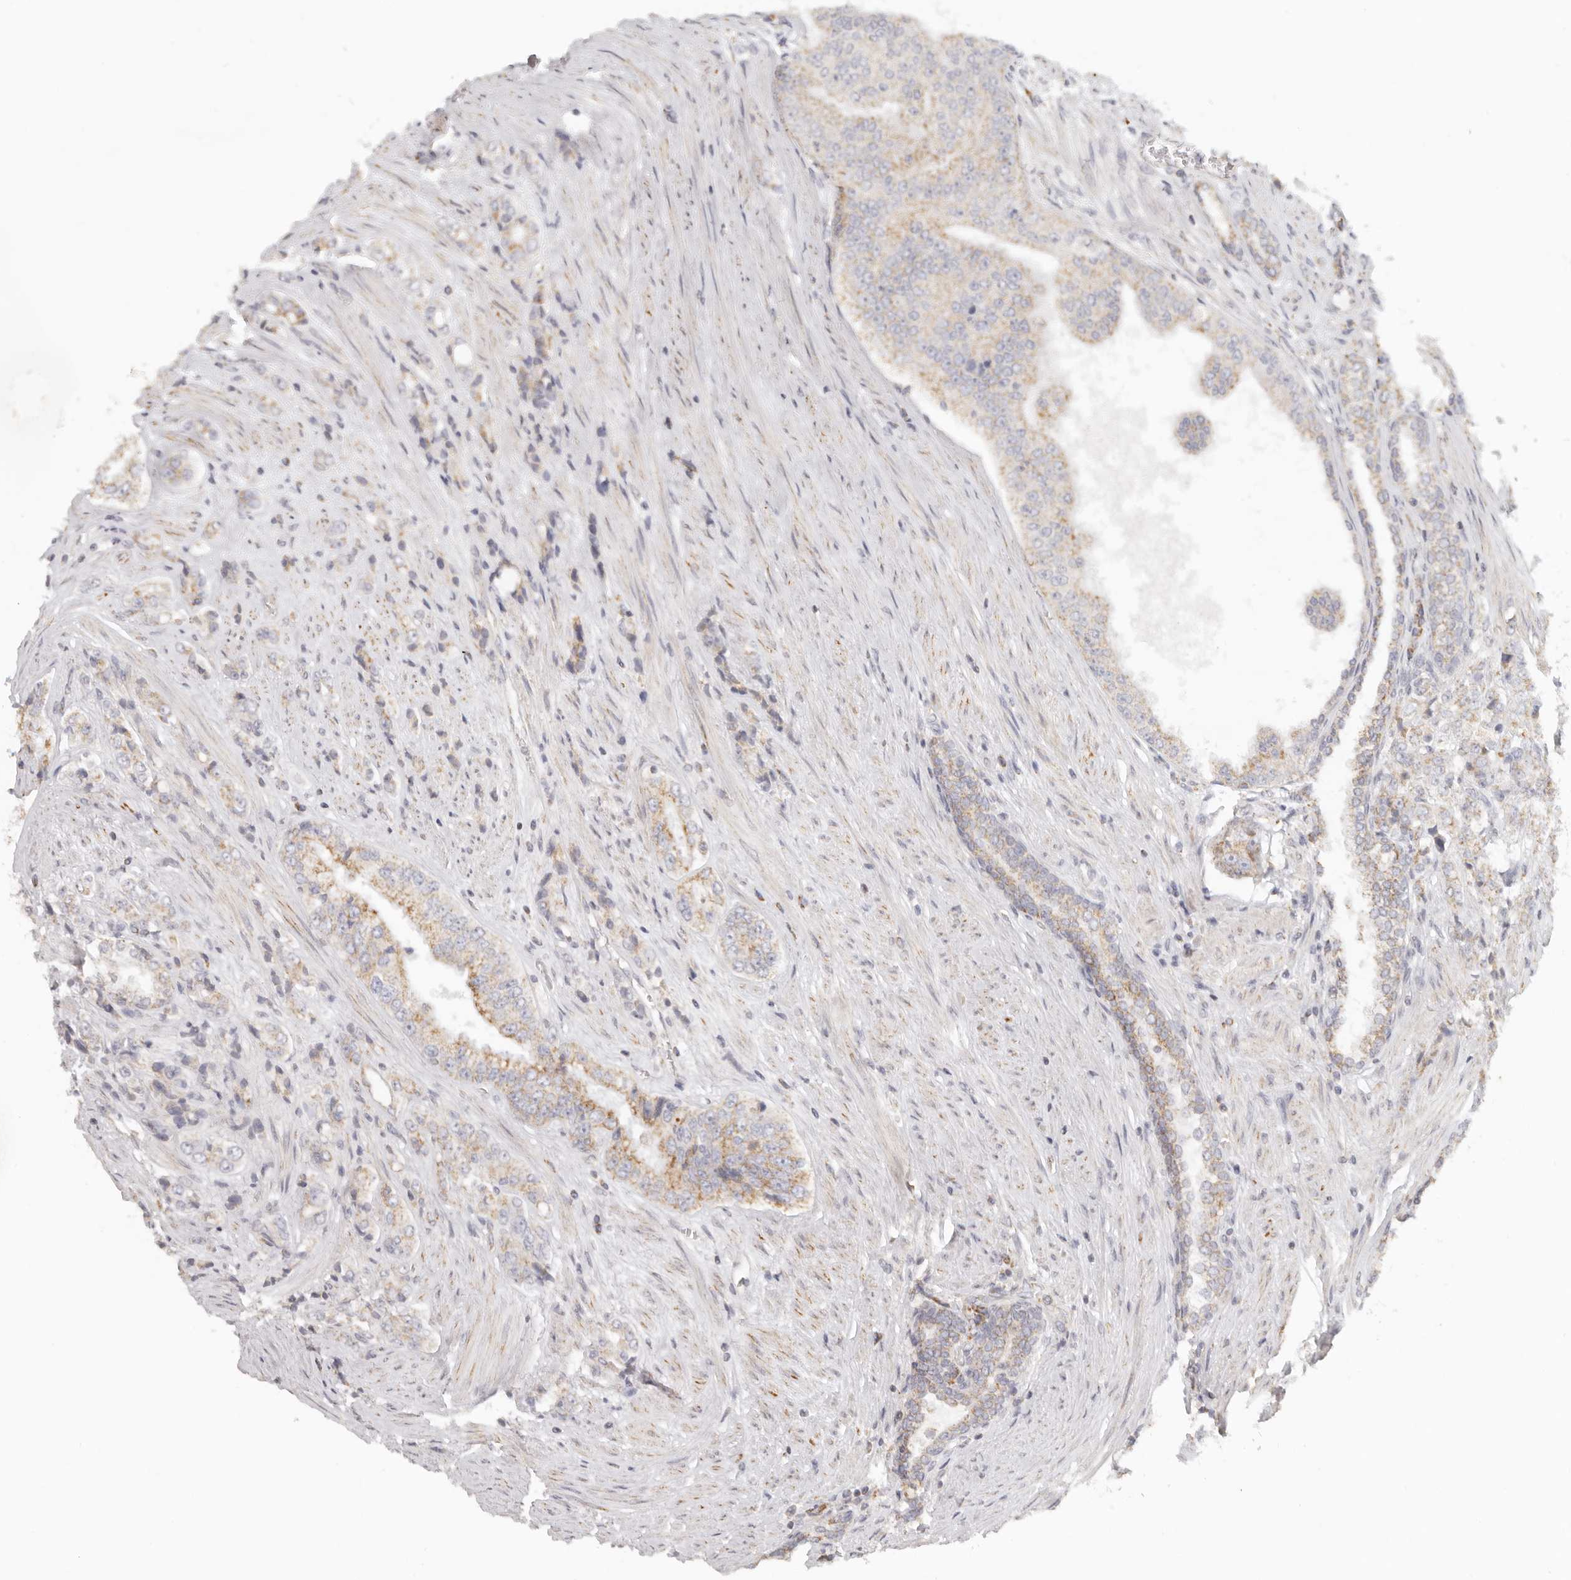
{"staining": {"intensity": "moderate", "quantity": ">75%", "location": "cytoplasmic/membranous"}, "tissue": "prostate cancer", "cell_type": "Tumor cells", "image_type": "cancer", "snomed": [{"axis": "morphology", "description": "Adenocarcinoma, High grade"}, {"axis": "topography", "description": "Prostate"}], "caption": "An image of prostate high-grade adenocarcinoma stained for a protein exhibits moderate cytoplasmic/membranous brown staining in tumor cells.", "gene": "KDF1", "patient": {"sex": "male", "age": 61}}